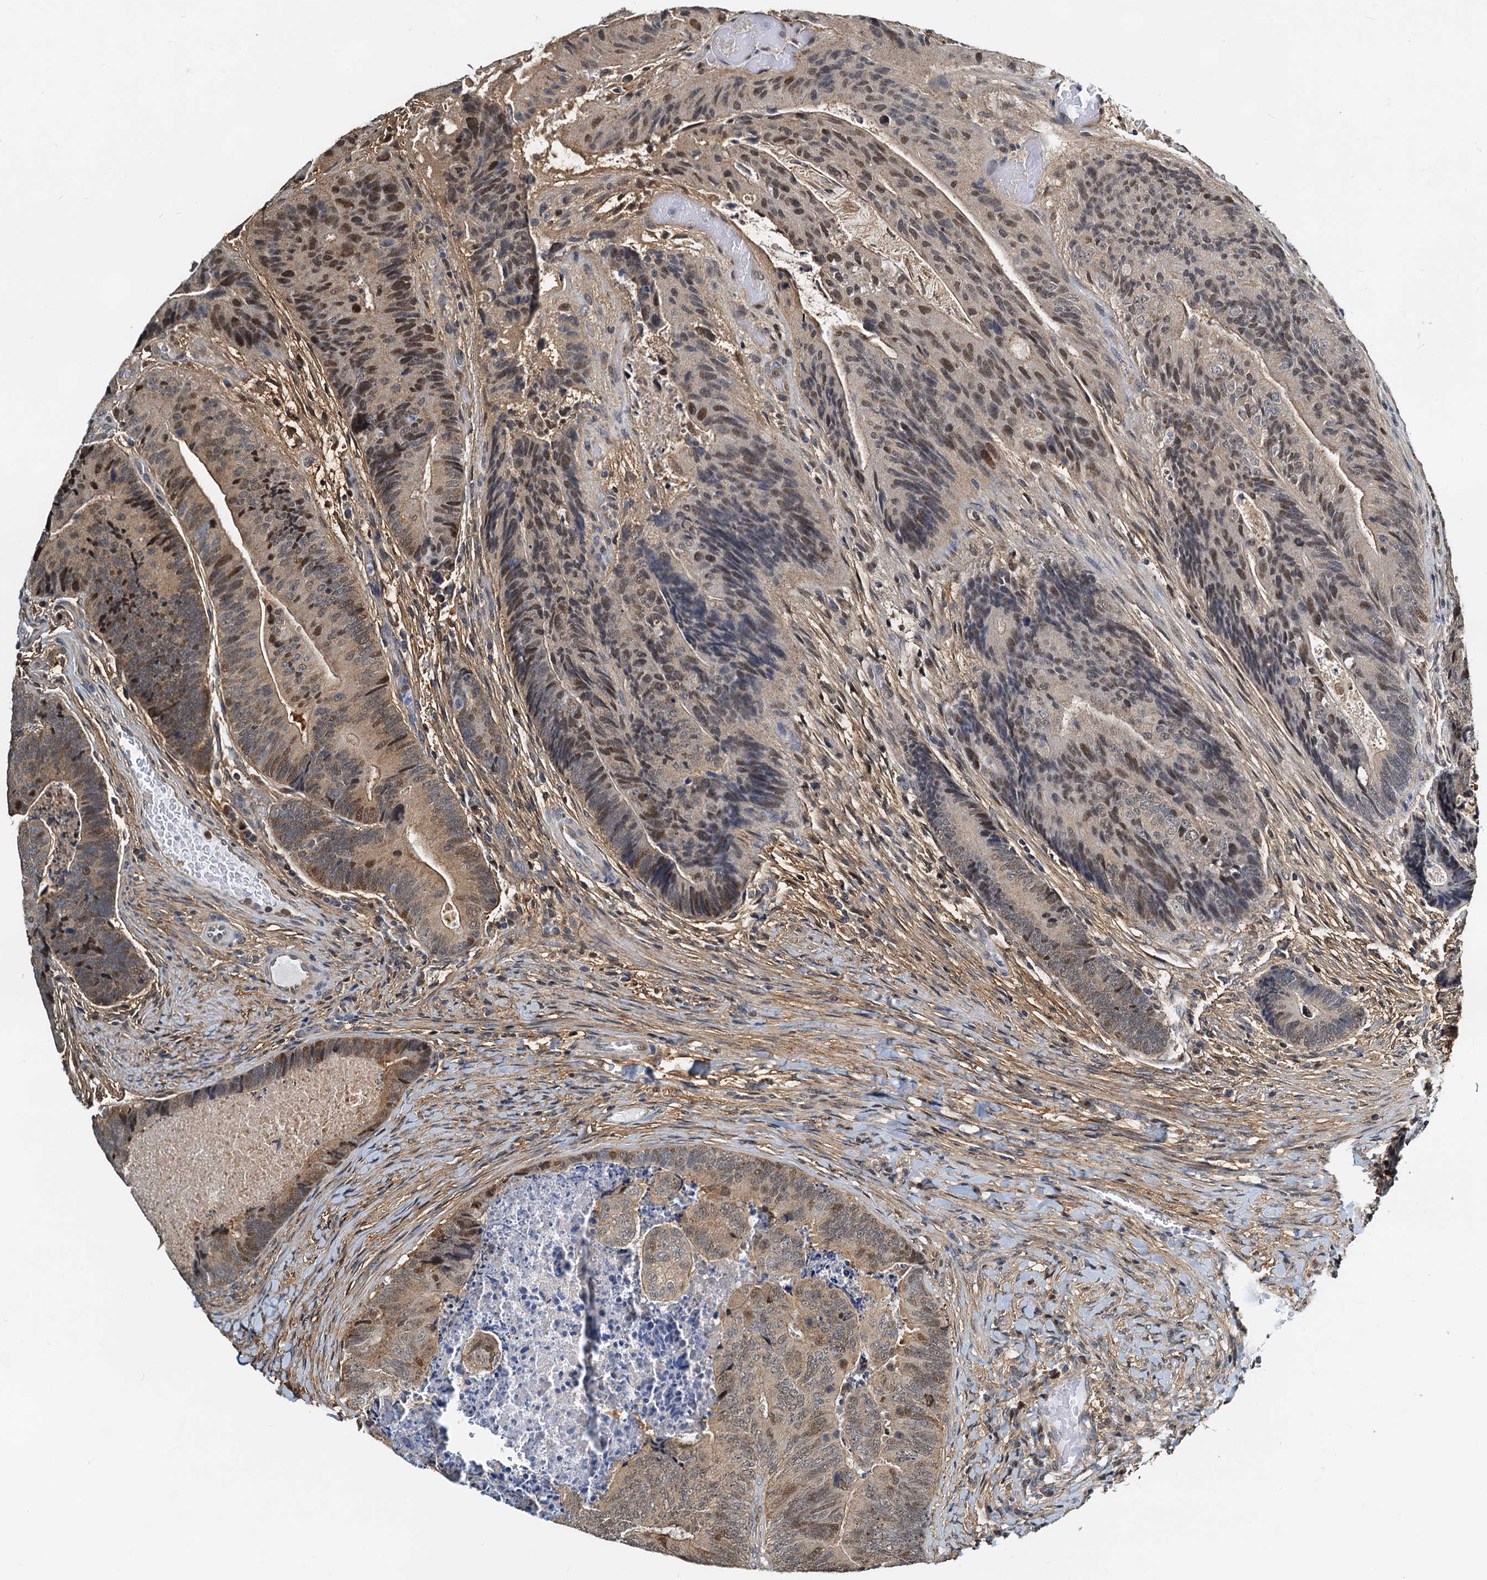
{"staining": {"intensity": "moderate", "quantity": "25%-75%", "location": "cytoplasmic/membranous,nuclear"}, "tissue": "colorectal cancer", "cell_type": "Tumor cells", "image_type": "cancer", "snomed": [{"axis": "morphology", "description": "Adenocarcinoma, NOS"}, {"axis": "topography", "description": "Colon"}], "caption": "A brown stain labels moderate cytoplasmic/membranous and nuclear staining of a protein in colorectal cancer (adenocarcinoma) tumor cells.", "gene": "PTGES3", "patient": {"sex": "female", "age": 67}}